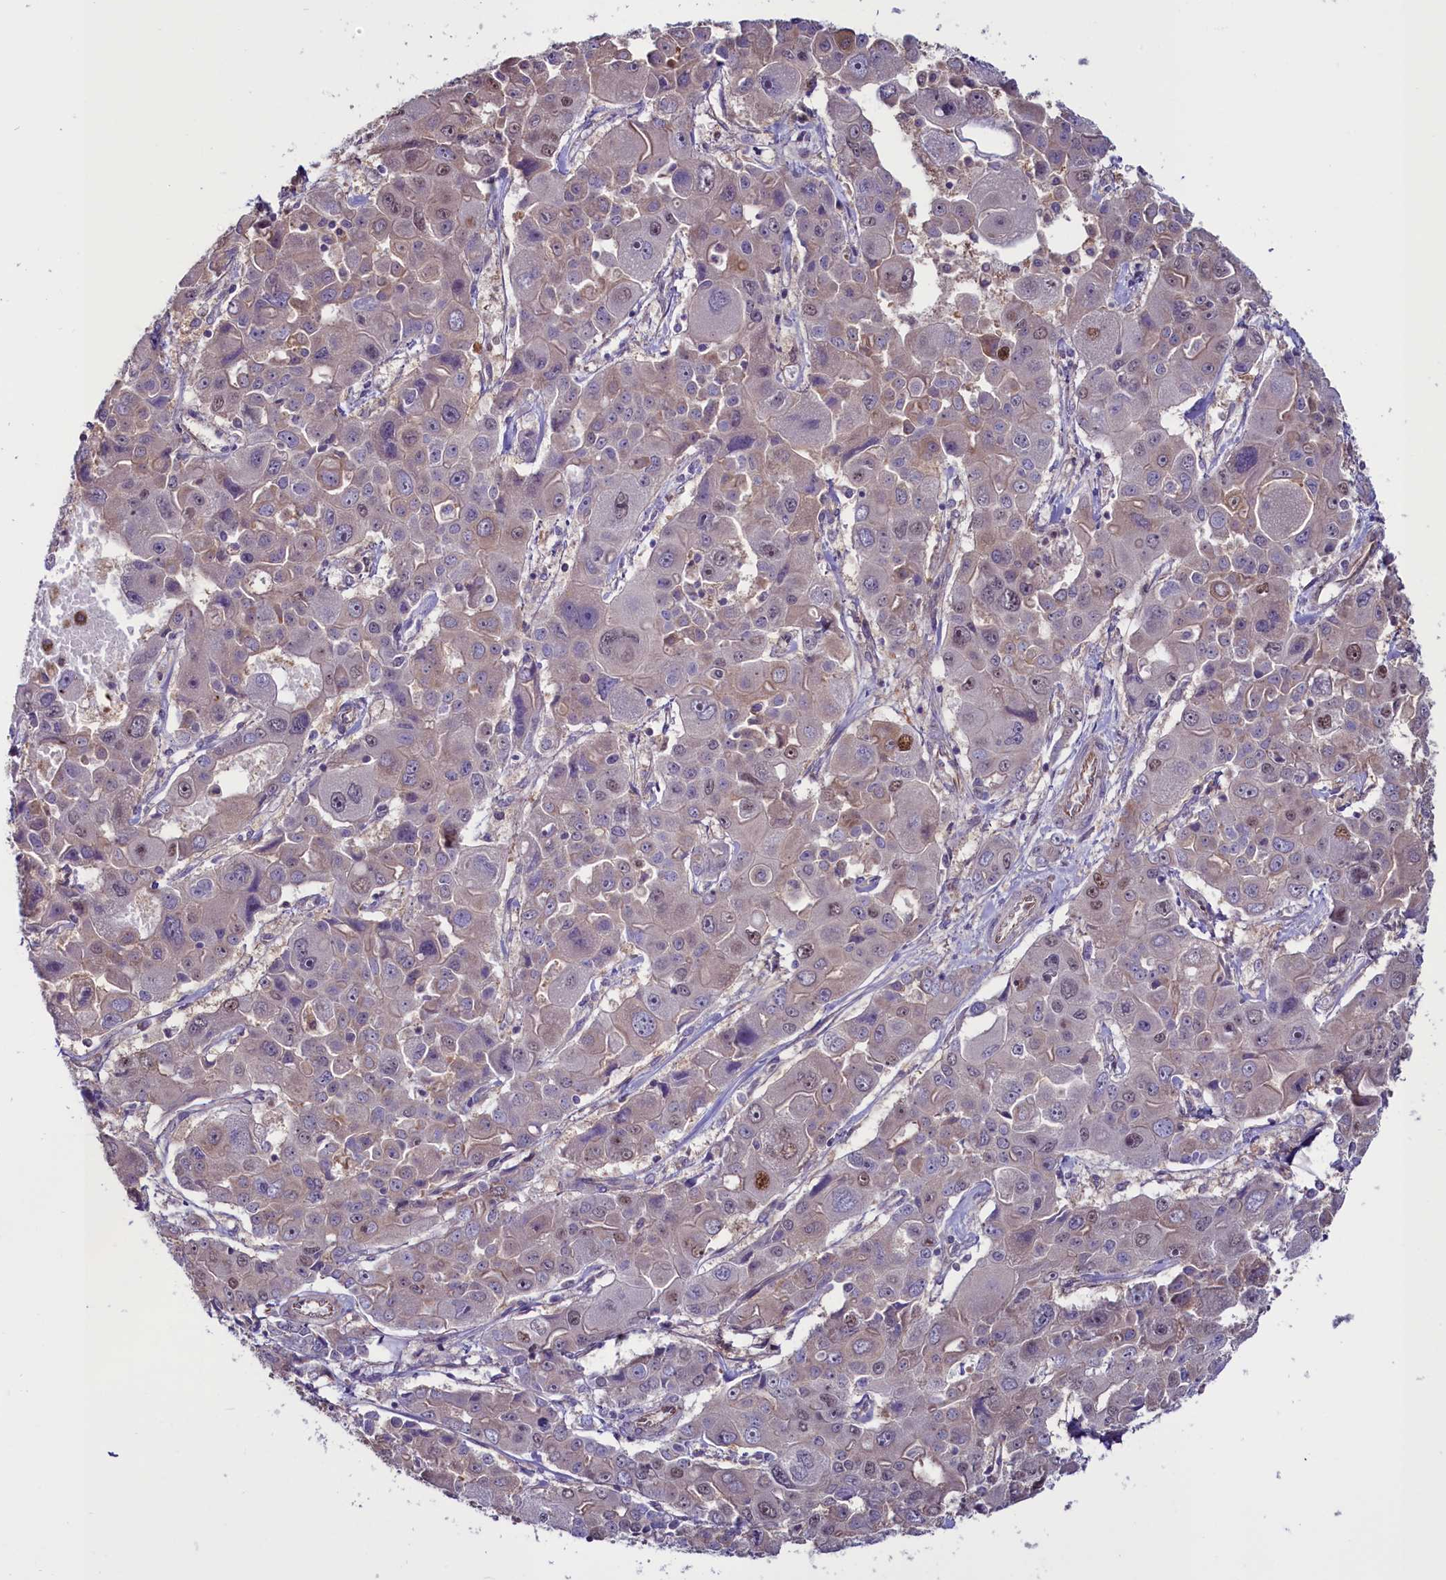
{"staining": {"intensity": "weak", "quantity": "<25%", "location": "cytoplasmic/membranous,nuclear"}, "tissue": "liver cancer", "cell_type": "Tumor cells", "image_type": "cancer", "snomed": [{"axis": "morphology", "description": "Cholangiocarcinoma"}, {"axis": "topography", "description": "Liver"}], "caption": "Immunohistochemistry (IHC) micrograph of neoplastic tissue: human cholangiocarcinoma (liver) stained with DAB (3,3'-diaminobenzidine) displays no significant protein positivity in tumor cells.", "gene": "PDILT", "patient": {"sex": "male", "age": 67}}